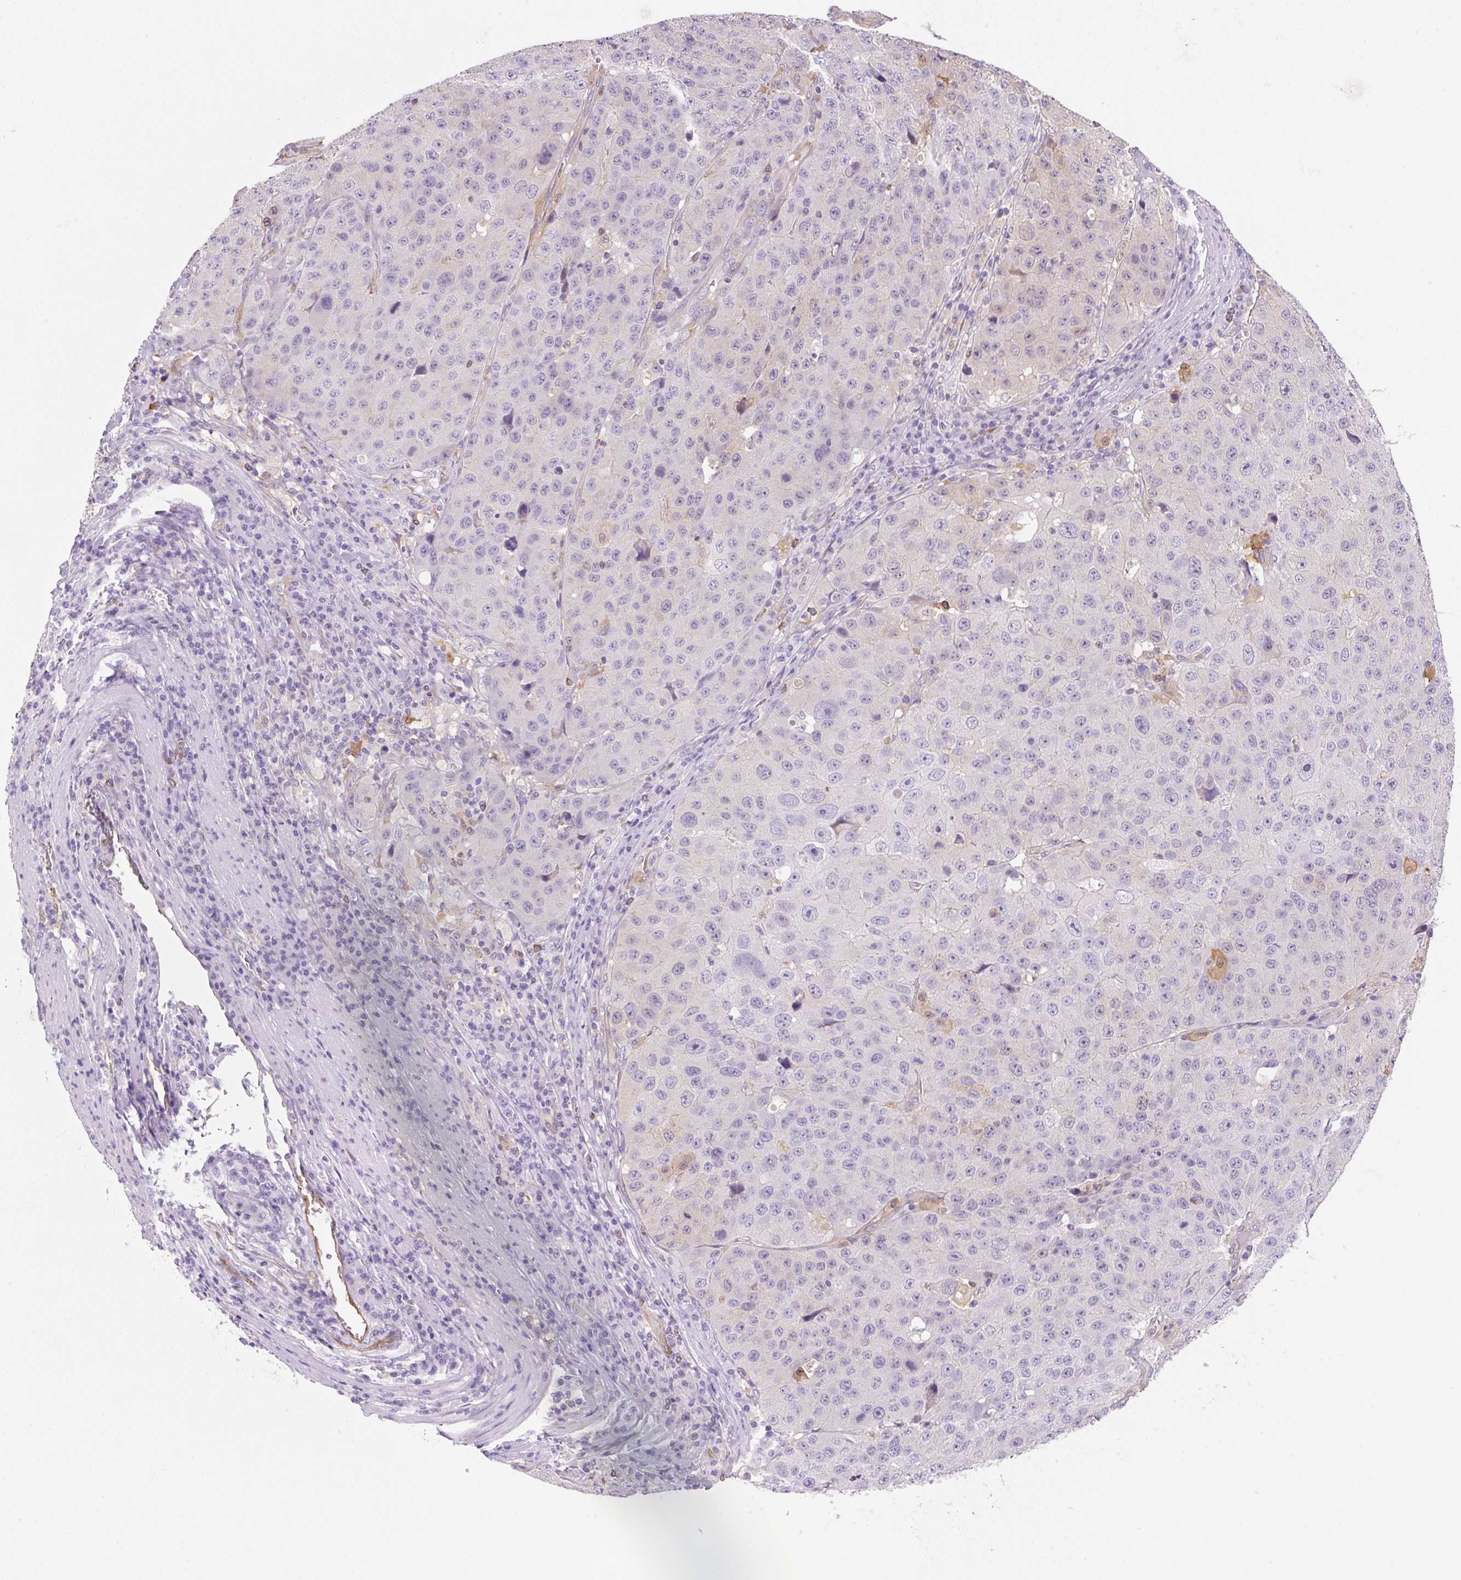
{"staining": {"intensity": "weak", "quantity": "<25%", "location": "cytoplasmic/membranous"}, "tissue": "stomach cancer", "cell_type": "Tumor cells", "image_type": "cancer", "snomed": [{"axis": "morphology", "description": "Adenocarcinoma, NOS"}, {"axis": "topography", "description": "Stomach"}], "caption": "Tumor cells are negative for brown protein staining in stomach cancer (adenocarcinoma). Brightfield microscopy of IHC stained with DAB (3,3'-diaminobenzidine) (brown) and hematoxylin (blue), captured at high magnification.", "gene": "FABP5", "patient": {"sex": "male", "age": 71}}